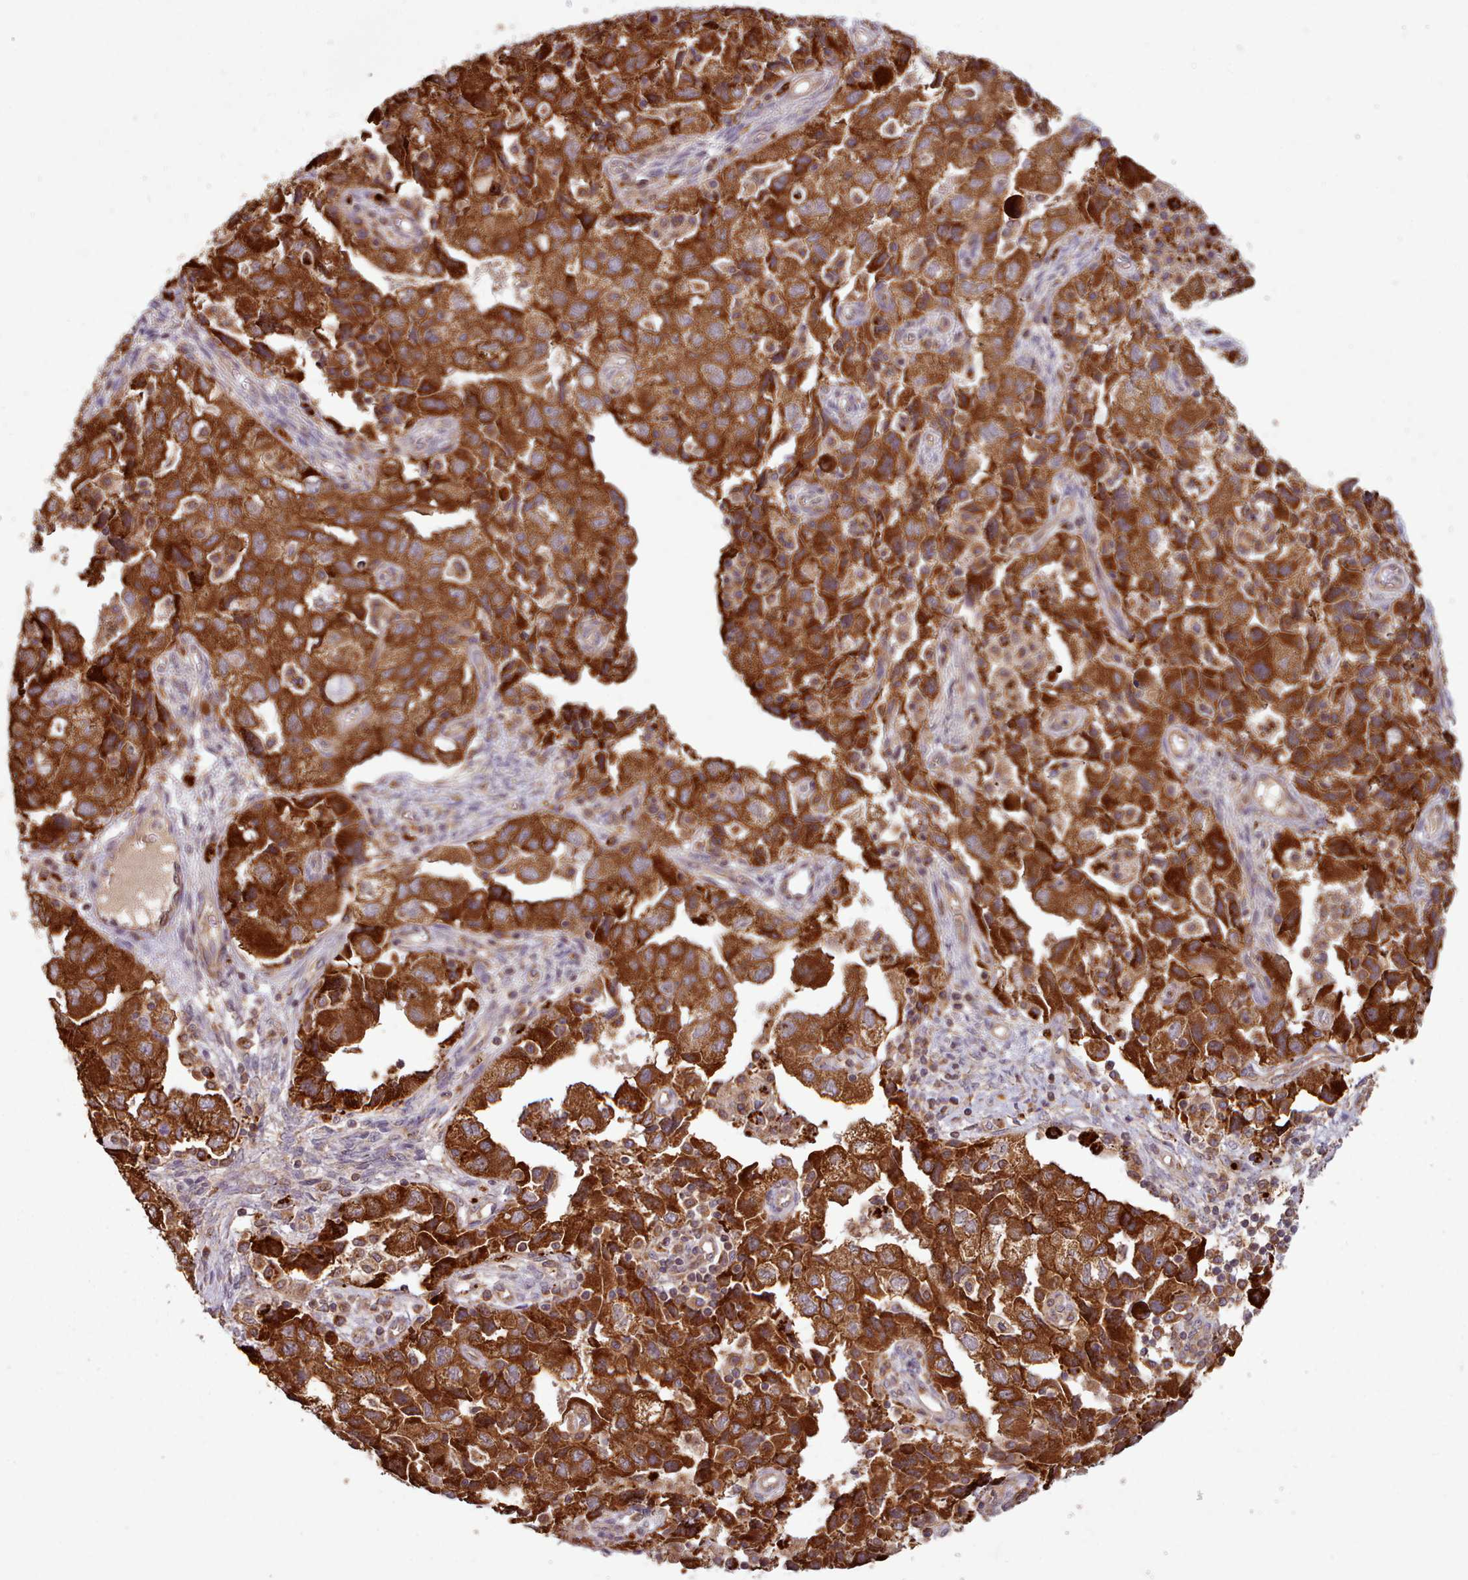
{"staining": {"intensity": "strong", "quantity": ">75%", "location": "cytoplasmic/membranous"}, "tissue": "ovarian cancer", "cell_type": "Tumor cells", "image_type": "cancer", "snomed": [{"axis": "morphology", "description": "Carcinoma, NOS"}, {"axis": "morphology", "description": "Cystadenocarcinoma, serous, NOS"}, {"axis": "topography", "description": "Ovary"}], "caption": "Strong cytoplasmic/membranous protein staining is present in about >75% of tumor cells in ovarian cancer. The staining was performed using DAB (3,3'-diaminobenzidine), with brown indicating positive protein expression. Nuclei are stained blue with hematoxylin.", "gene": "CRYBG1", "patient": {"sex": "female", "age": 69}}